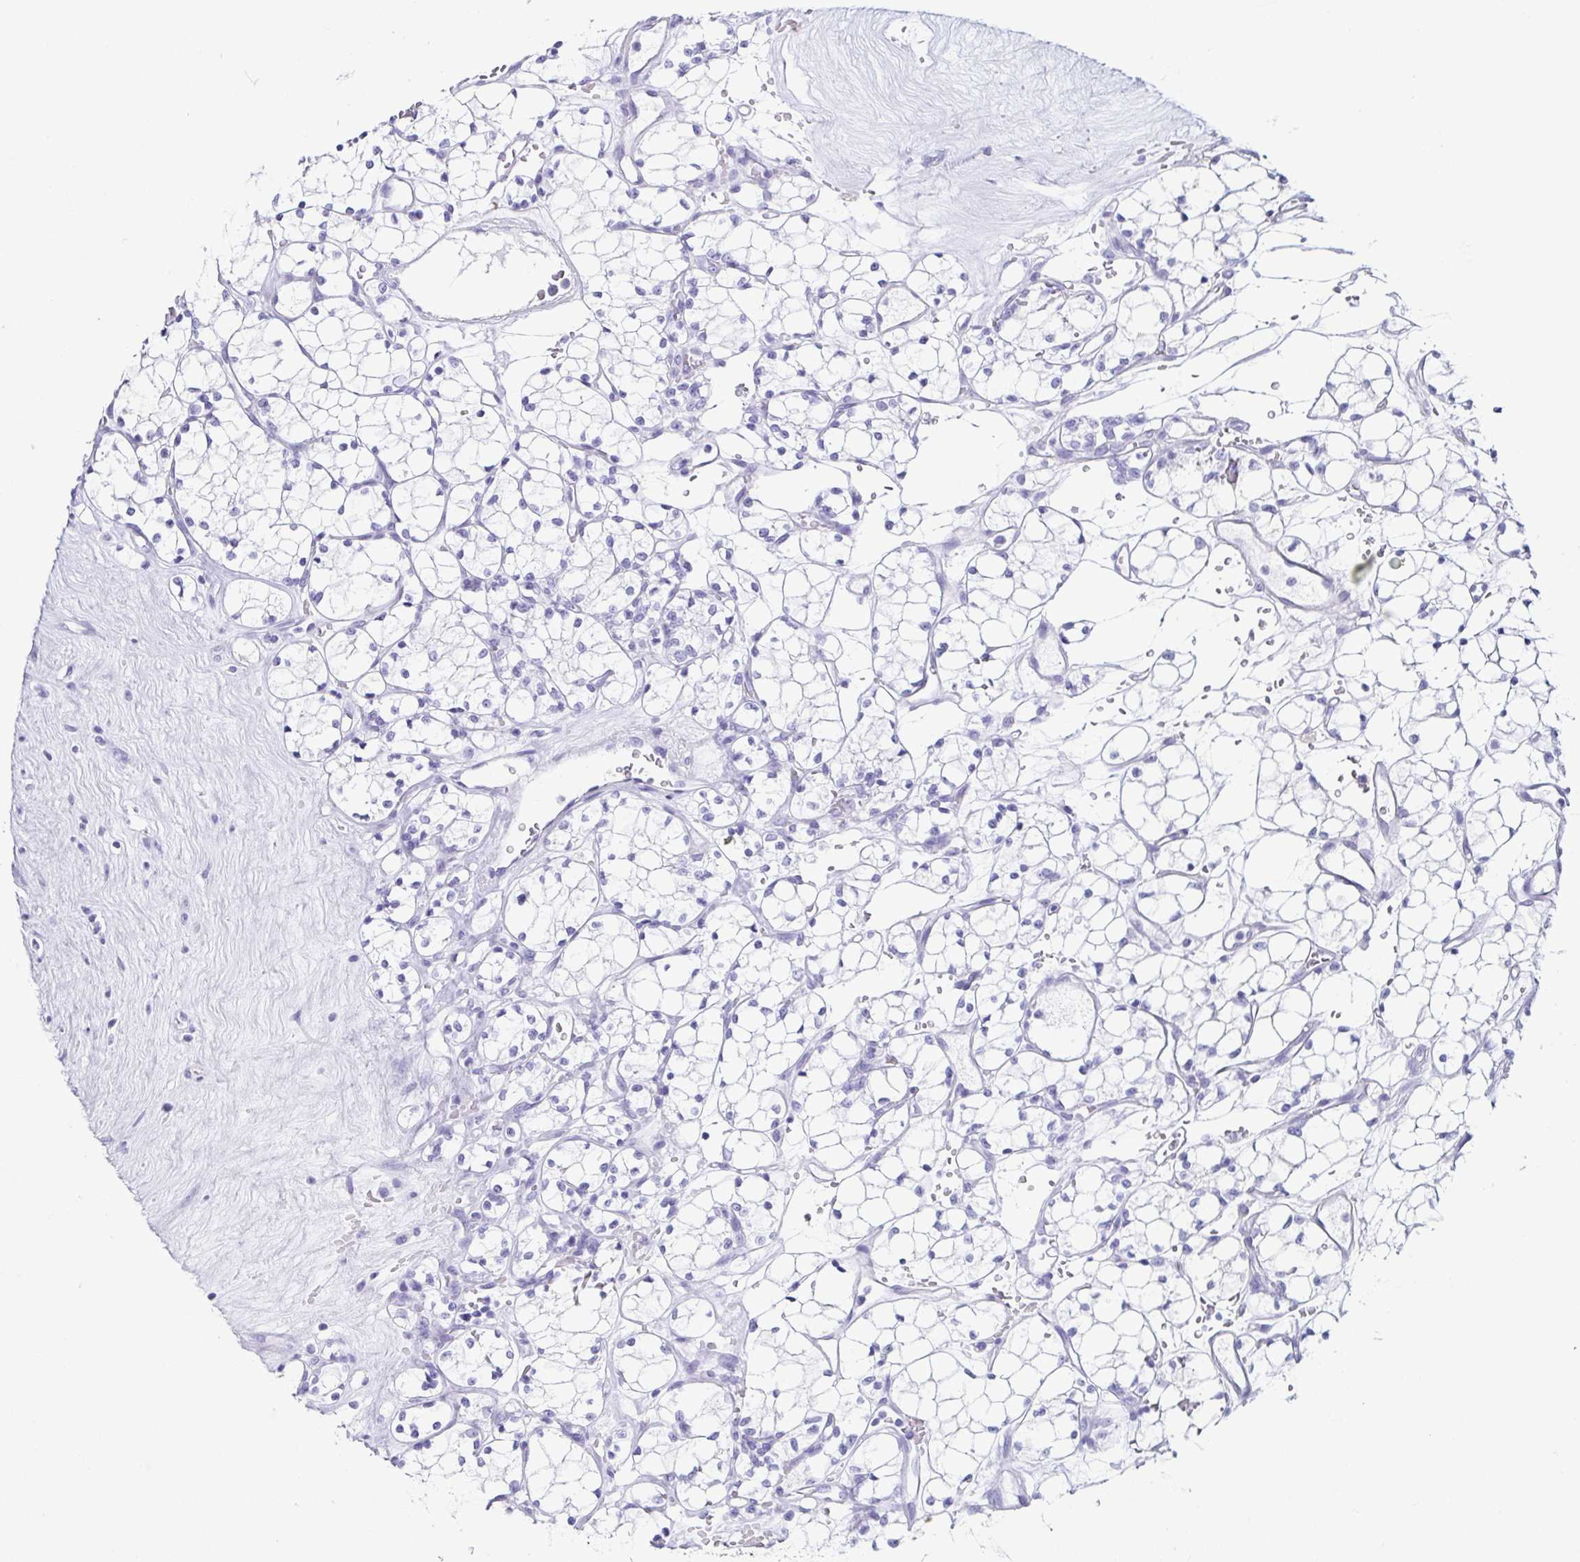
{"staining": {"intensity": "negative", "quantity": "none", "location": "none"}, "tissue": "renal cancer", "cell_type": "Tumor cells", "image_type": "cancer", "snomed": [{"axis": "morphology", "description": "Adenocarcinoma, NOS"}, {"axis": "topography", "description": "Kidney"}], "caption": "Renal adenocarcinoma was stained to show a protein in brown. There is no significant expression in tumor cells. (DAB IHC visualized using brightfield microscopy, high magnification).", "gene": "CD164L2", "patient": {"sex": "female", "age": 69}}